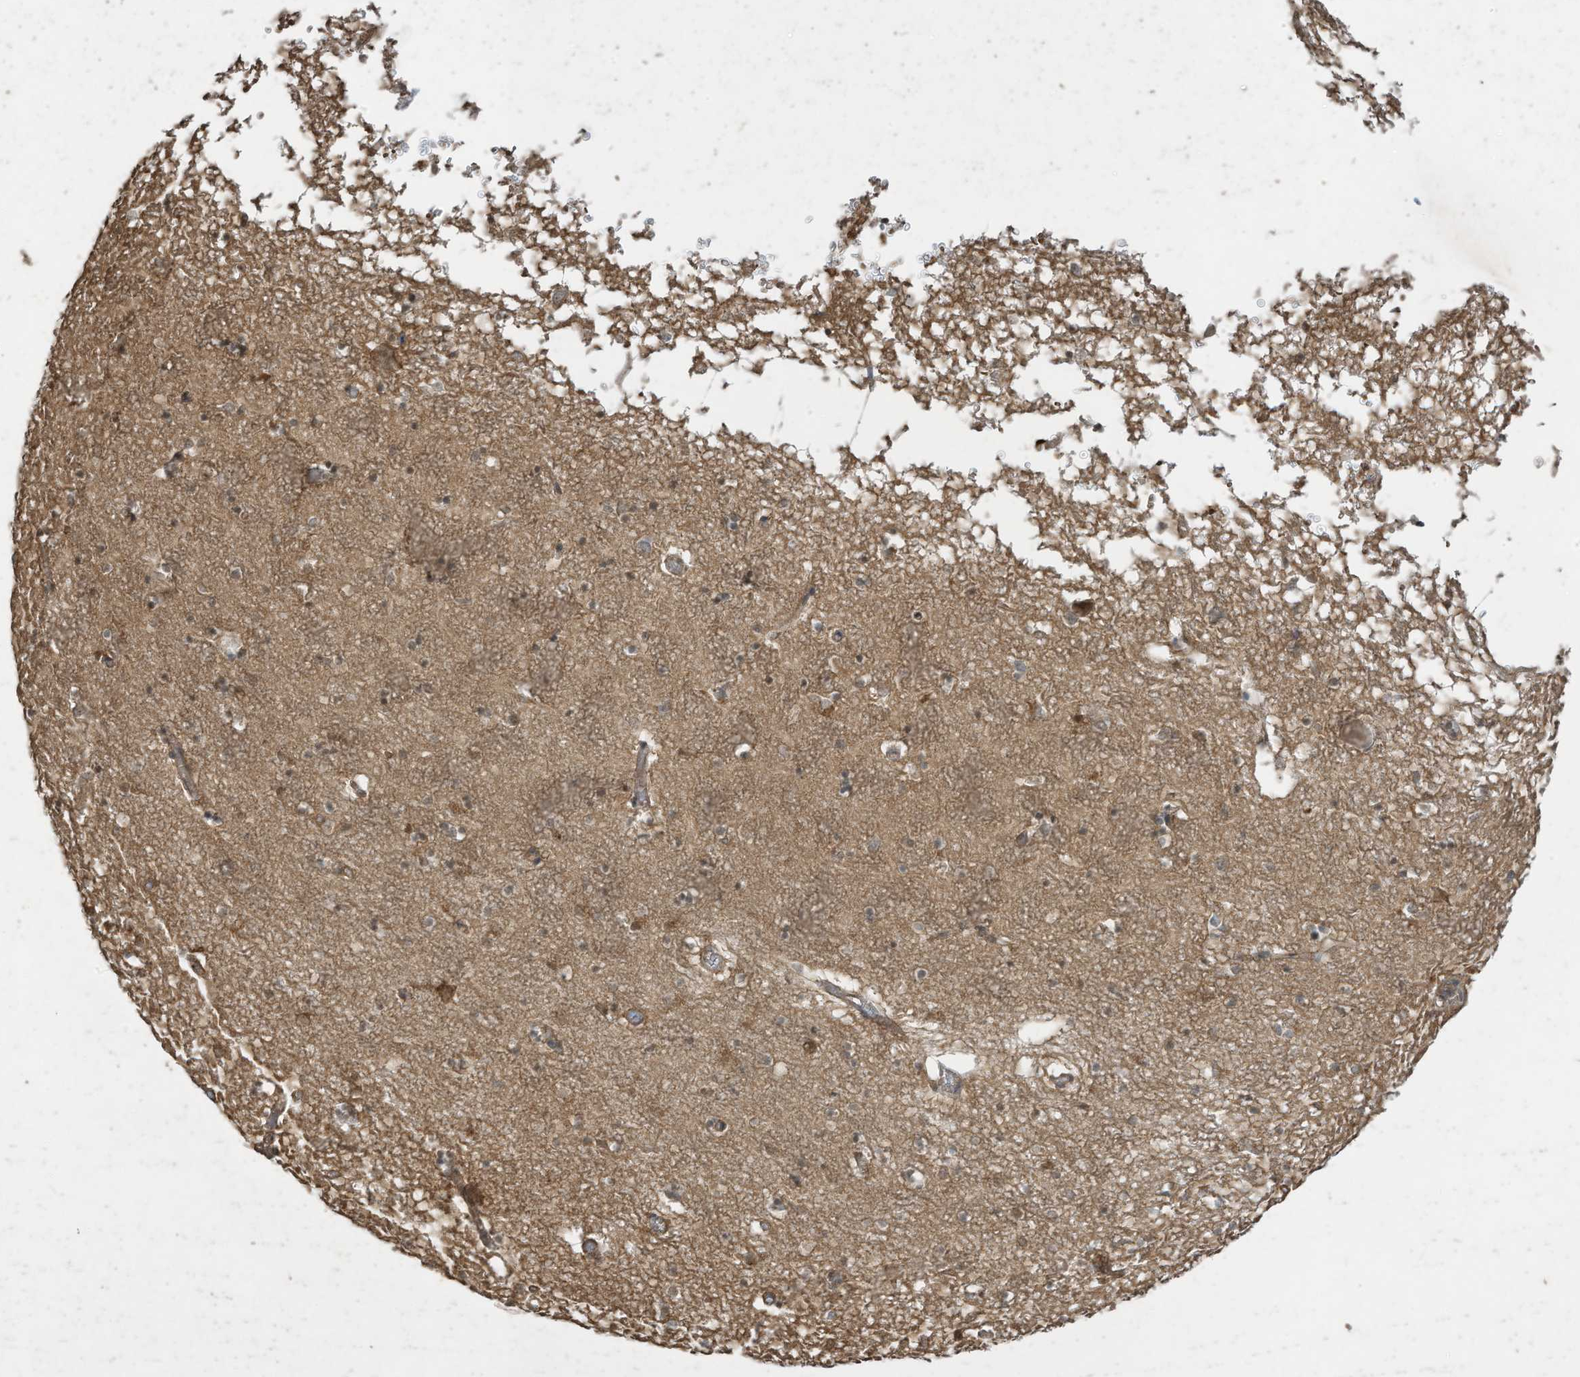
{"staining": {"intensity": "moderate", "quantity": "25%-75%", "location": "cytoplasmic/membranous"}, "tissue": "hippocampus", "cell_type": "Glial cells", "image_type": "normal", "snomed": [{"axis": "morphology", "description": "Normal tissue, NOS"}, {"axis": "topography", "description": "Hippocampus"}], "caption": "The photomicrograph exhibits staining of unremarkable hippocampus, revealing moderate cytoplasmic/membranous protein staining (brown color) within glial cells. (DAB = brown stain, brightfield microscopy at high magnification).", "gene": "MATN2", "patient": {"sex": "male", "age": 70}}